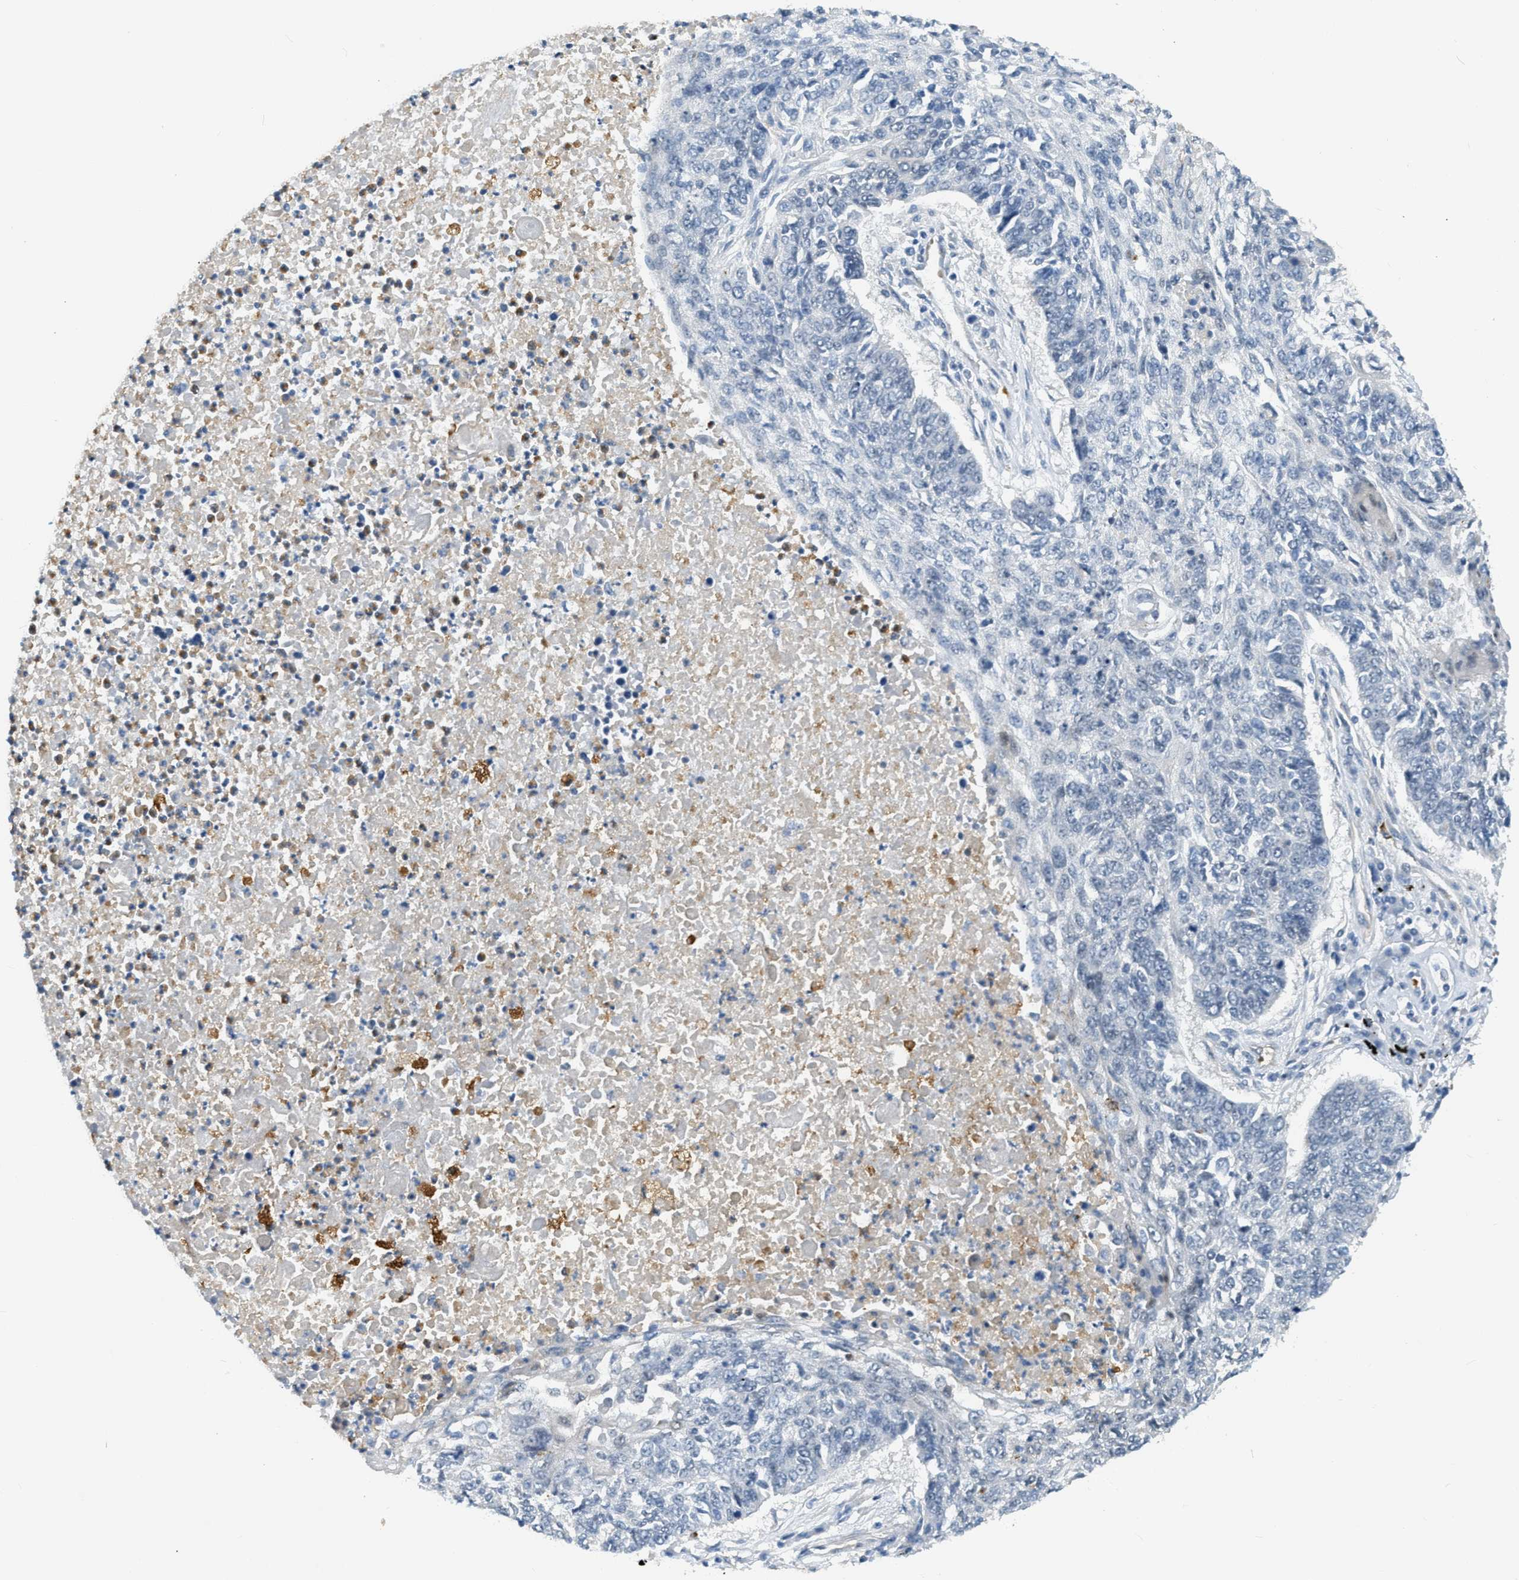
{"staining": {"intensity": "negative", "quantity": "none", "location": "none"}, "tissue": "lung cancer", "cell_type": "Tumor cells", "image_type": "cancer", "snomed": [{"axis": "morphology", "description": "Normal tissue, NOS"}, {"axis": "morphology", "description": "Squamous cell carcinoma, NOS"}, {"axis": "topography", "description": "Cartilage tissue"}, {"axis": "topography", "description": "Bronchus"}, {"axis": "topography", "description": "Lung"}], "caption": "Lung squamous cell carcinoma was stained to show a protein in brown. There is no significant expression in tumor cells.", "gene": "ZNF408", "patient": {"sex": "female", "age": 49}}